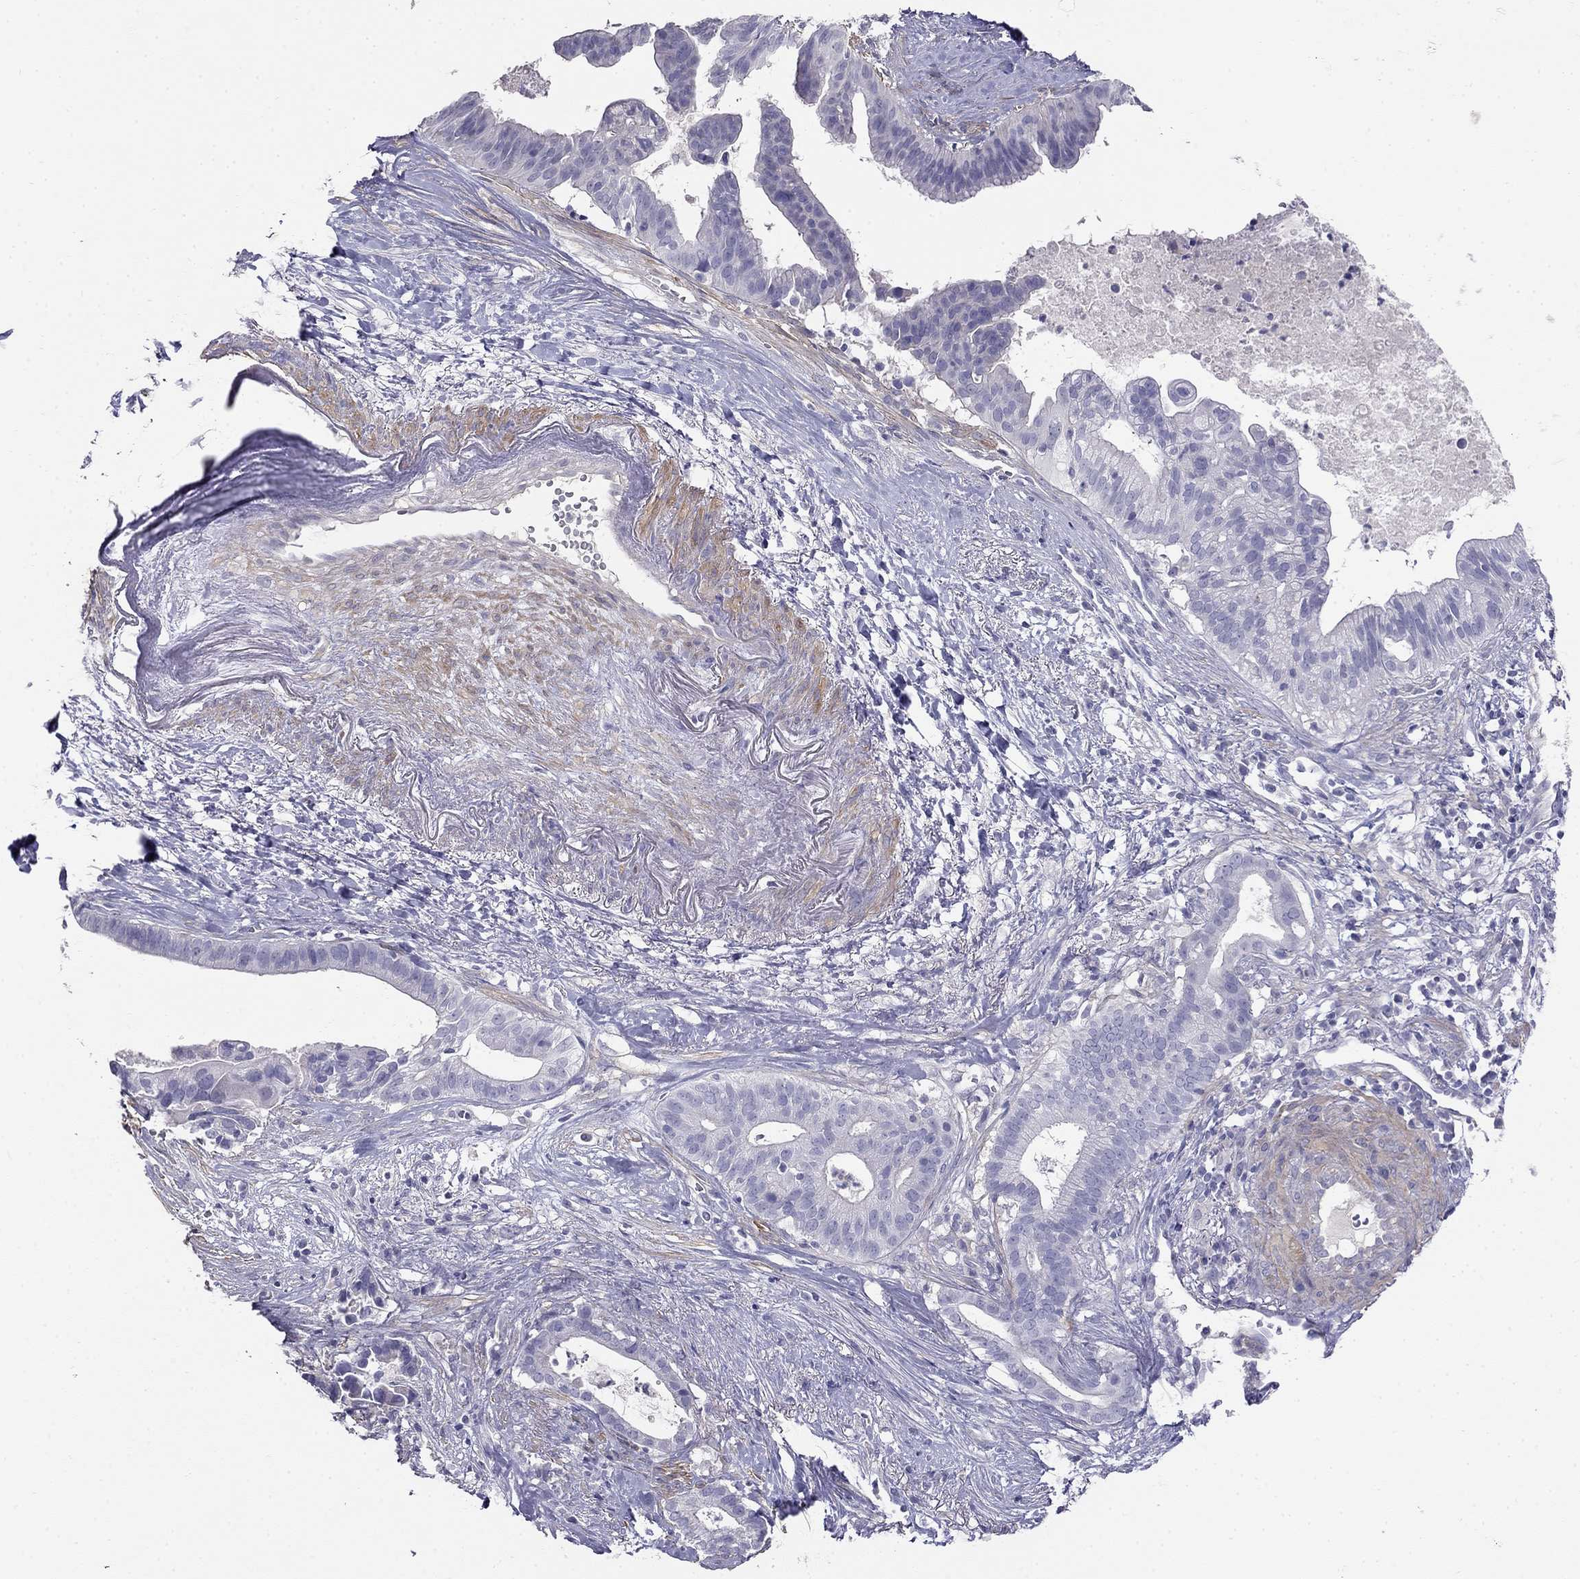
{"staining": {"intensity": "negative", "quantity": "none", "location": "none"}, "tissue": "pancreatic cancer", "cell_type": "Tumor cells", "image_type": "cancer", "snomed": [{"axis": "morphology", "description": "Adenocarcinoma, NOS"}, {"axis": "topography", "description": "Pancreas"}], "caption": "Pancreatic cancer was stained to show a protein in brown. There is no significant staining in tumor cells.", "gene": "LY6H", "patient": {"sex": "male", "age": 61}}